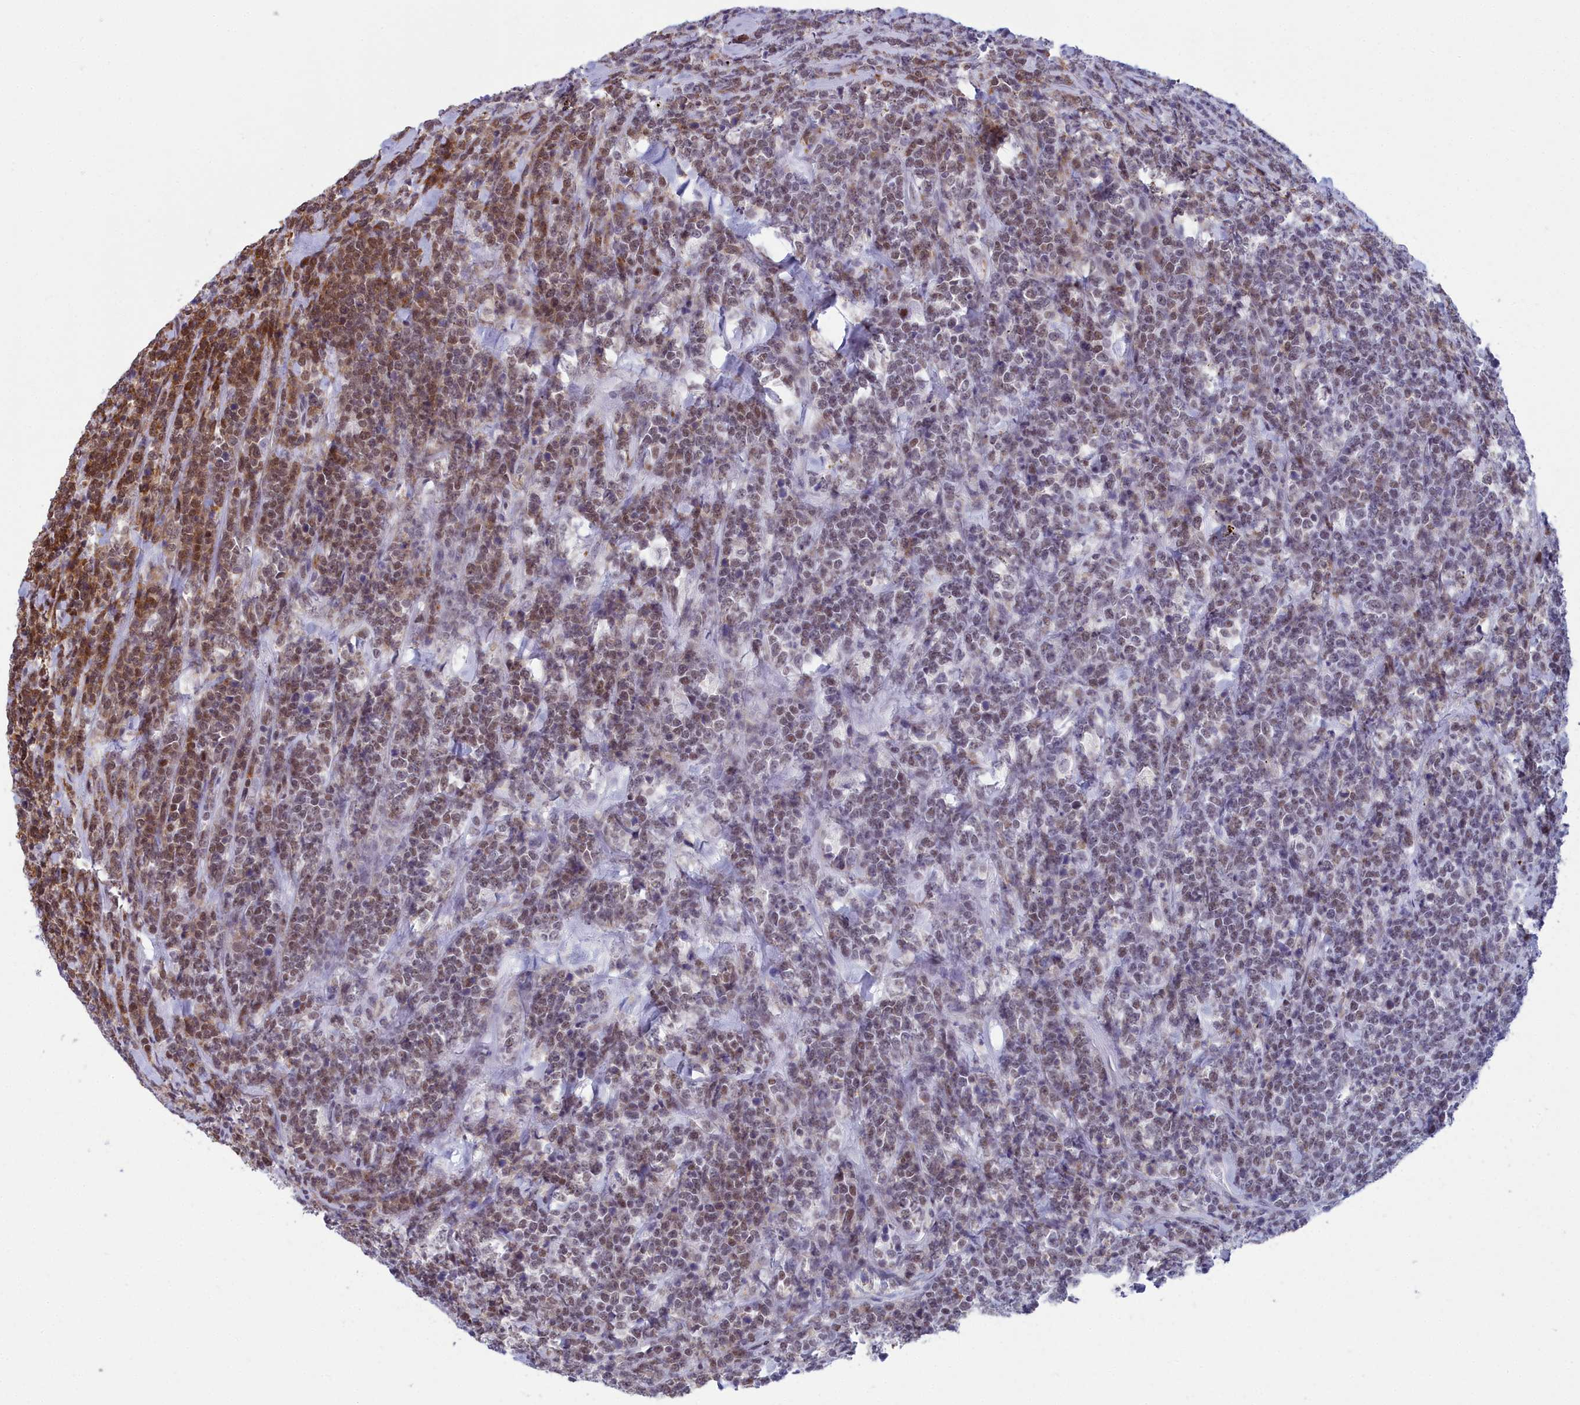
{"staining": {"intensity": "moderate", "quantity": "25%-75%", "location": "nuclear"}, "tissue": "lymphoma", "cell_type": "Tumor cells", "image_type": "cancer", "snomed": [{"axis": "morphology", "description": "Malignant lymphoma, non-Hodgkin's type, High grade"}, {"axis": "topography", "description": "Small intestine"}], "caption": "High-power microscopy captured an immunohistochemistry histopathology image of lymphoma, revealing moderate nuclear positivity in approximately 25%-75% of tumor cells.", "gene": "CCDC97", "patient": {"sex": "male", "age": 8}}